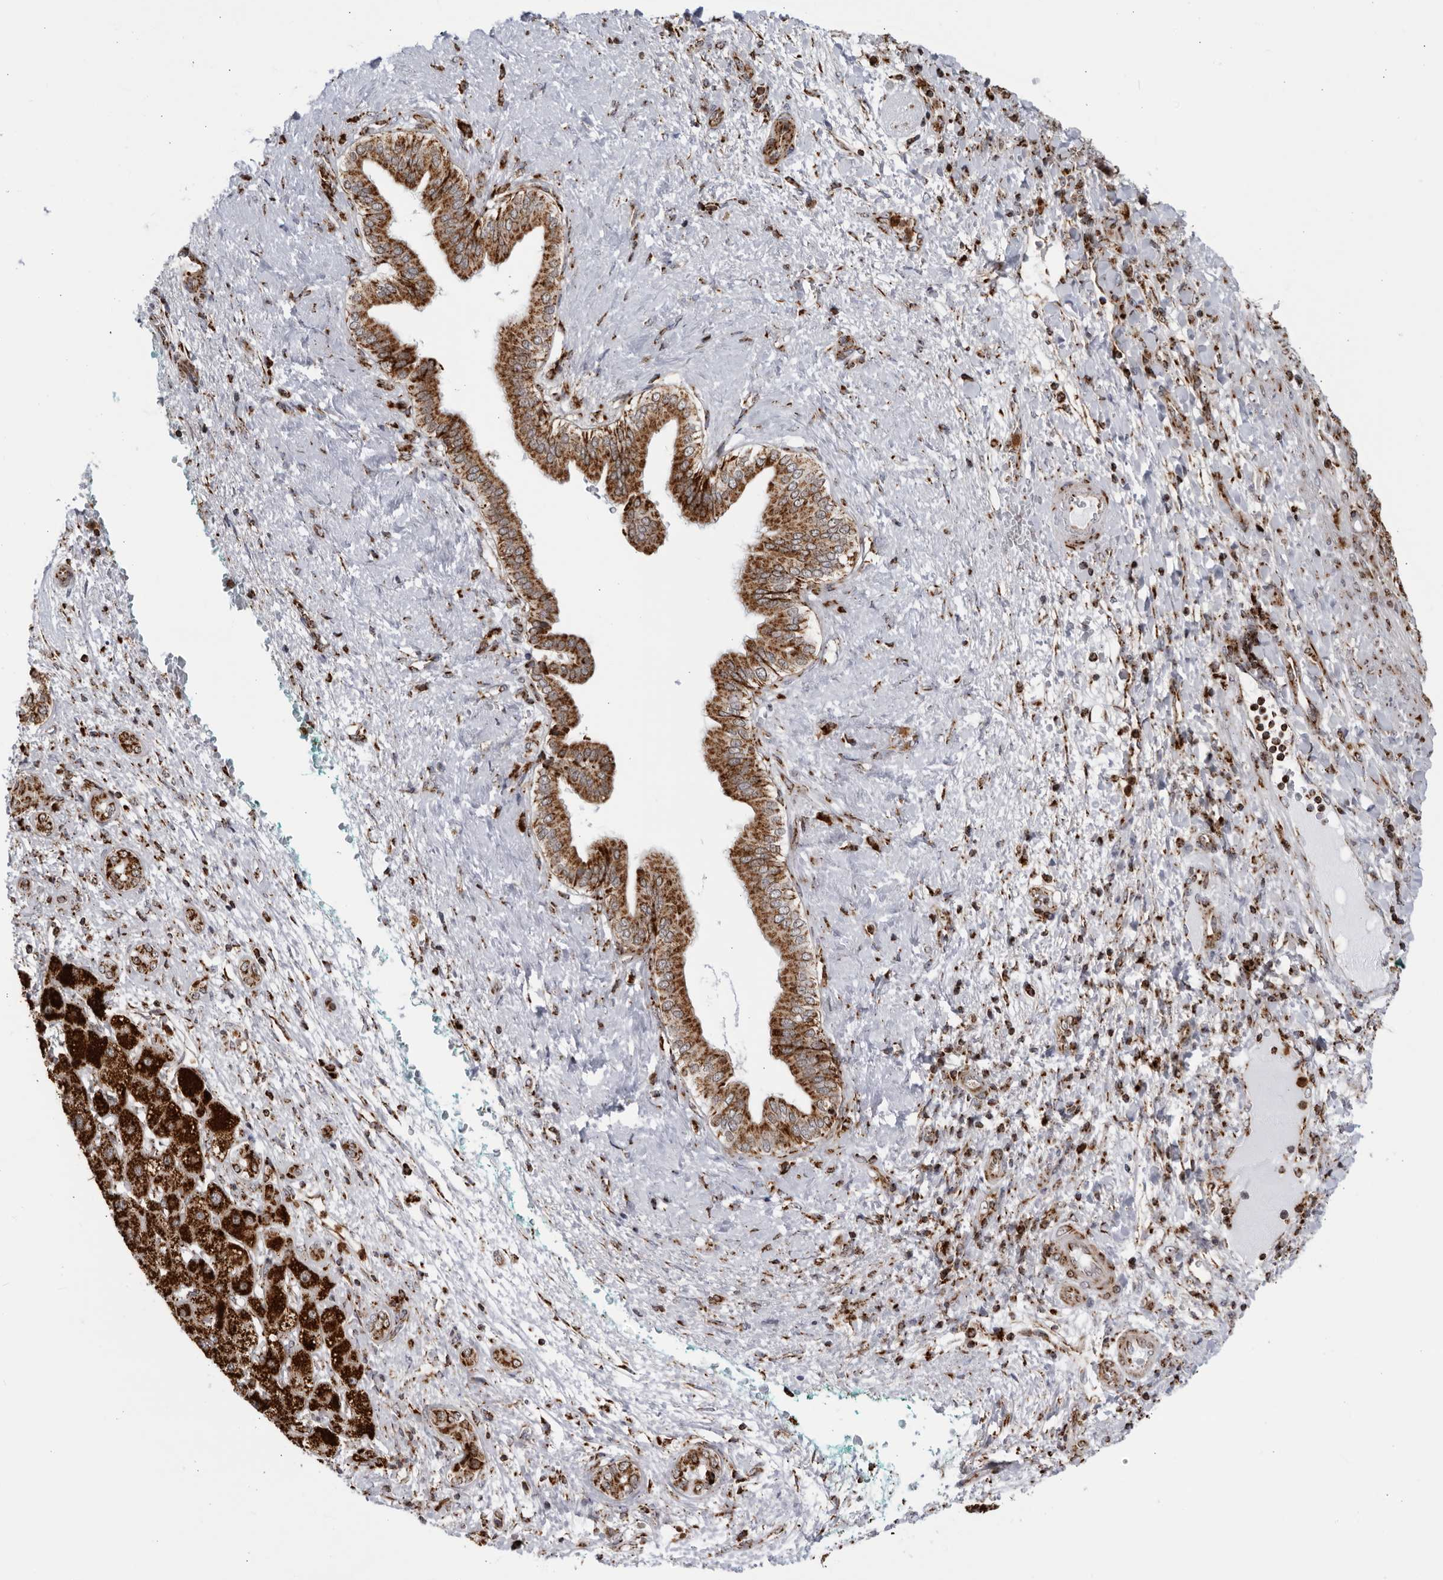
{"staining": {"intensity": "strong", "quantity": ">75%", "location": "cytoplasmic/membranous"}, "tissue": "liver cancer", "cell_type": "Tumor cells", "image_type": "cancer", "snomed": [{"axis": "morphology", "description": "Carcinoma, Hepatocellular, NOS"}, {"axis": "topography", "description": "Liver"}], "caption": "Liver hepatocellular carcinoma stained with a protein marker reveals strong staining in tumor cells.", "gene": "RBM34", "patient": {"sex": "male", "age": 65}}